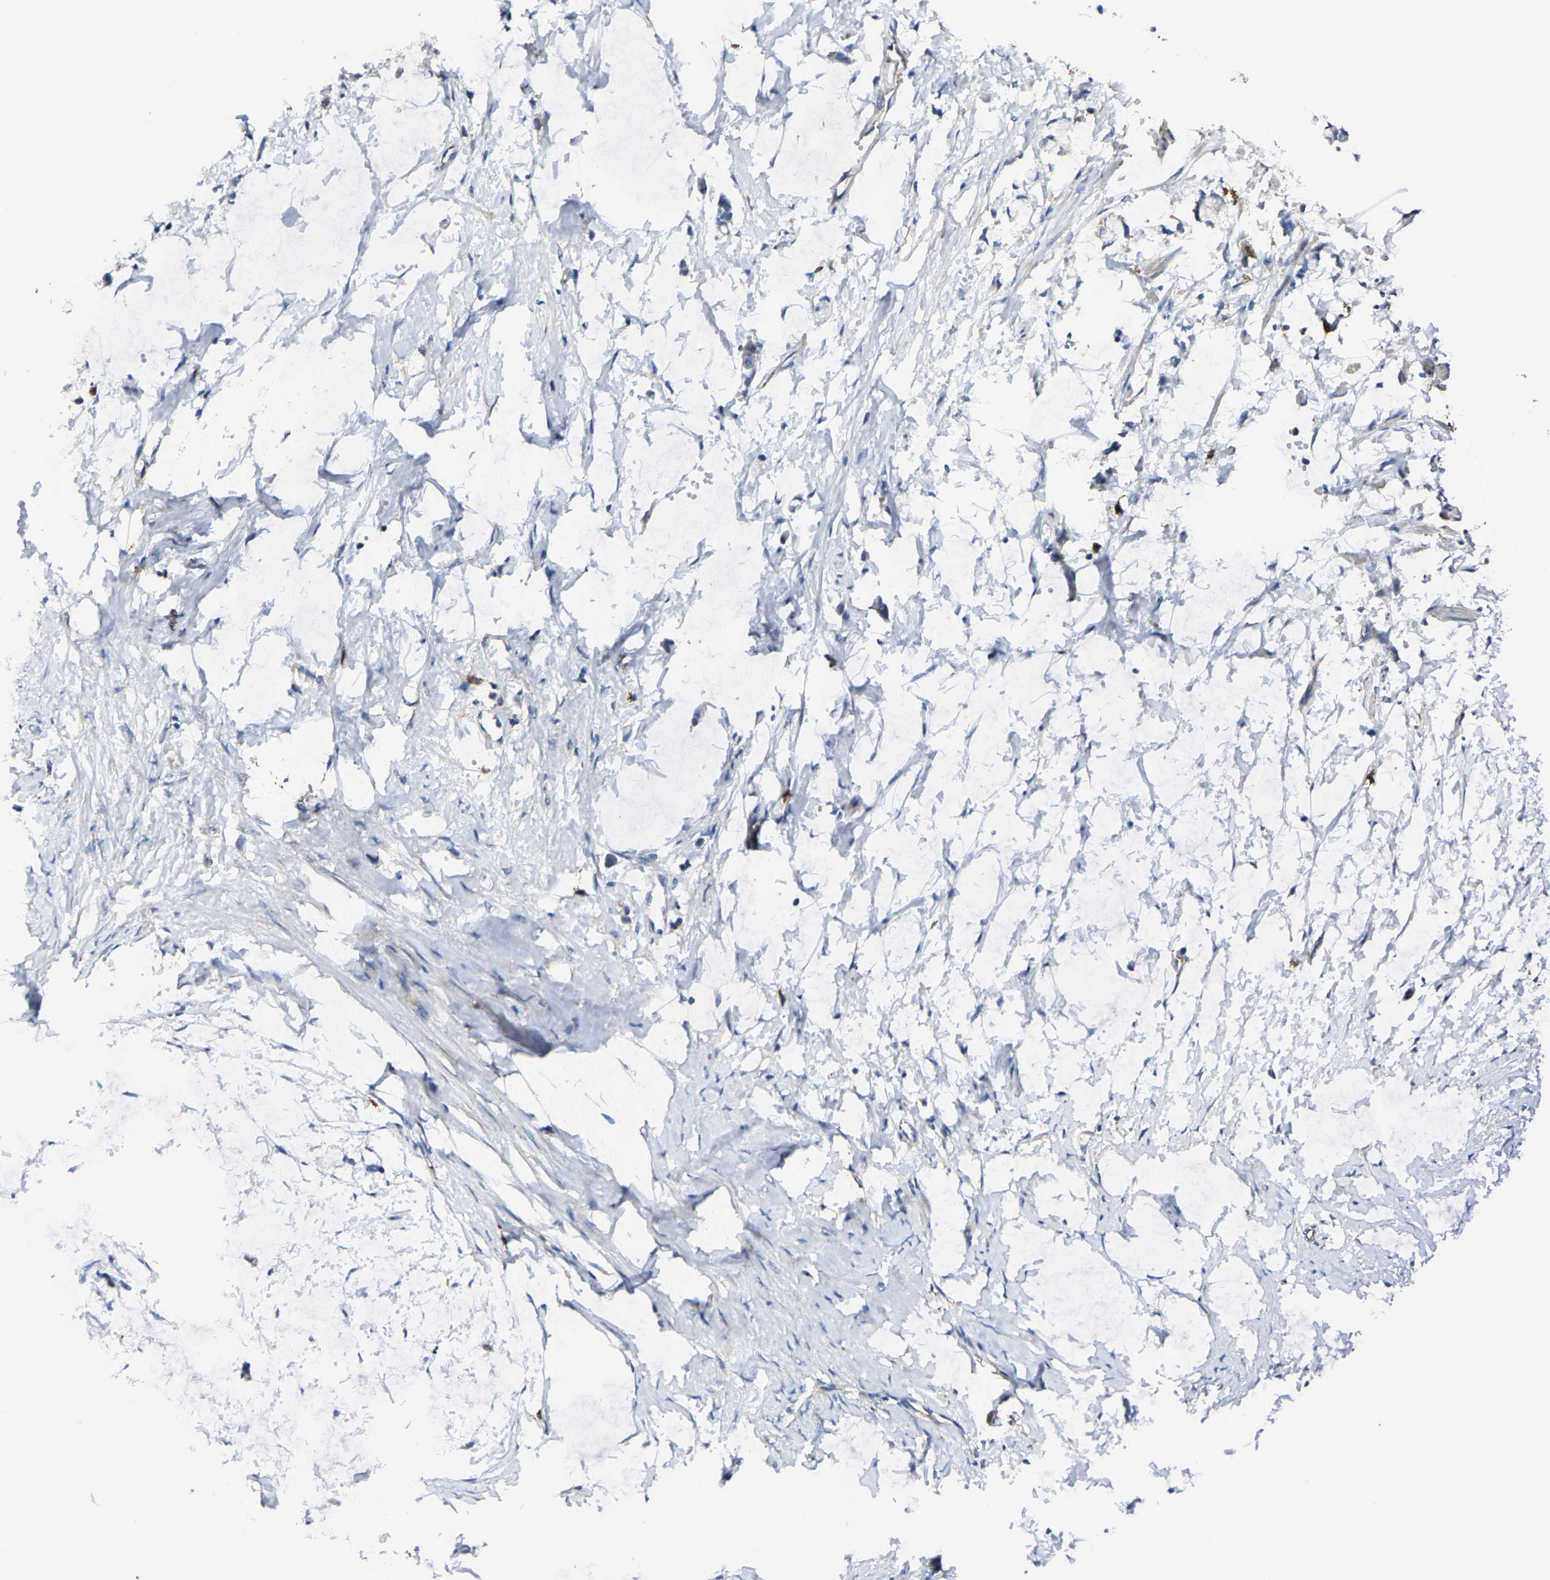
{"staining": {"intensity": "negative", "quantity": "none", "location": "none"}, "tissue": "smooth muscle", "cell_type": "Smooth muscle cells", "image_type": "normal", "snomed": [{"axis": "morphology", "description": "Normal tissue, NOS"}, {"axis": "morphology", "description": "Adenocarcinoma, NOS"}, {"axis": "topography", "description": "Smooth muscle"}, {"axis": "topography", "description": "Colon"}], "caption": "DAB (3,3'-diaminobenzidine) immunohistochemical staining of unremarkable smooth muscle displays no significant staining in smooth muscle cells. (DAB (3,3'-diaminobenzidine) immunohistochemistry (IHC), high magnification).", "gene": "TRAF6", "patient": {"sex": "male", "age": 14}}